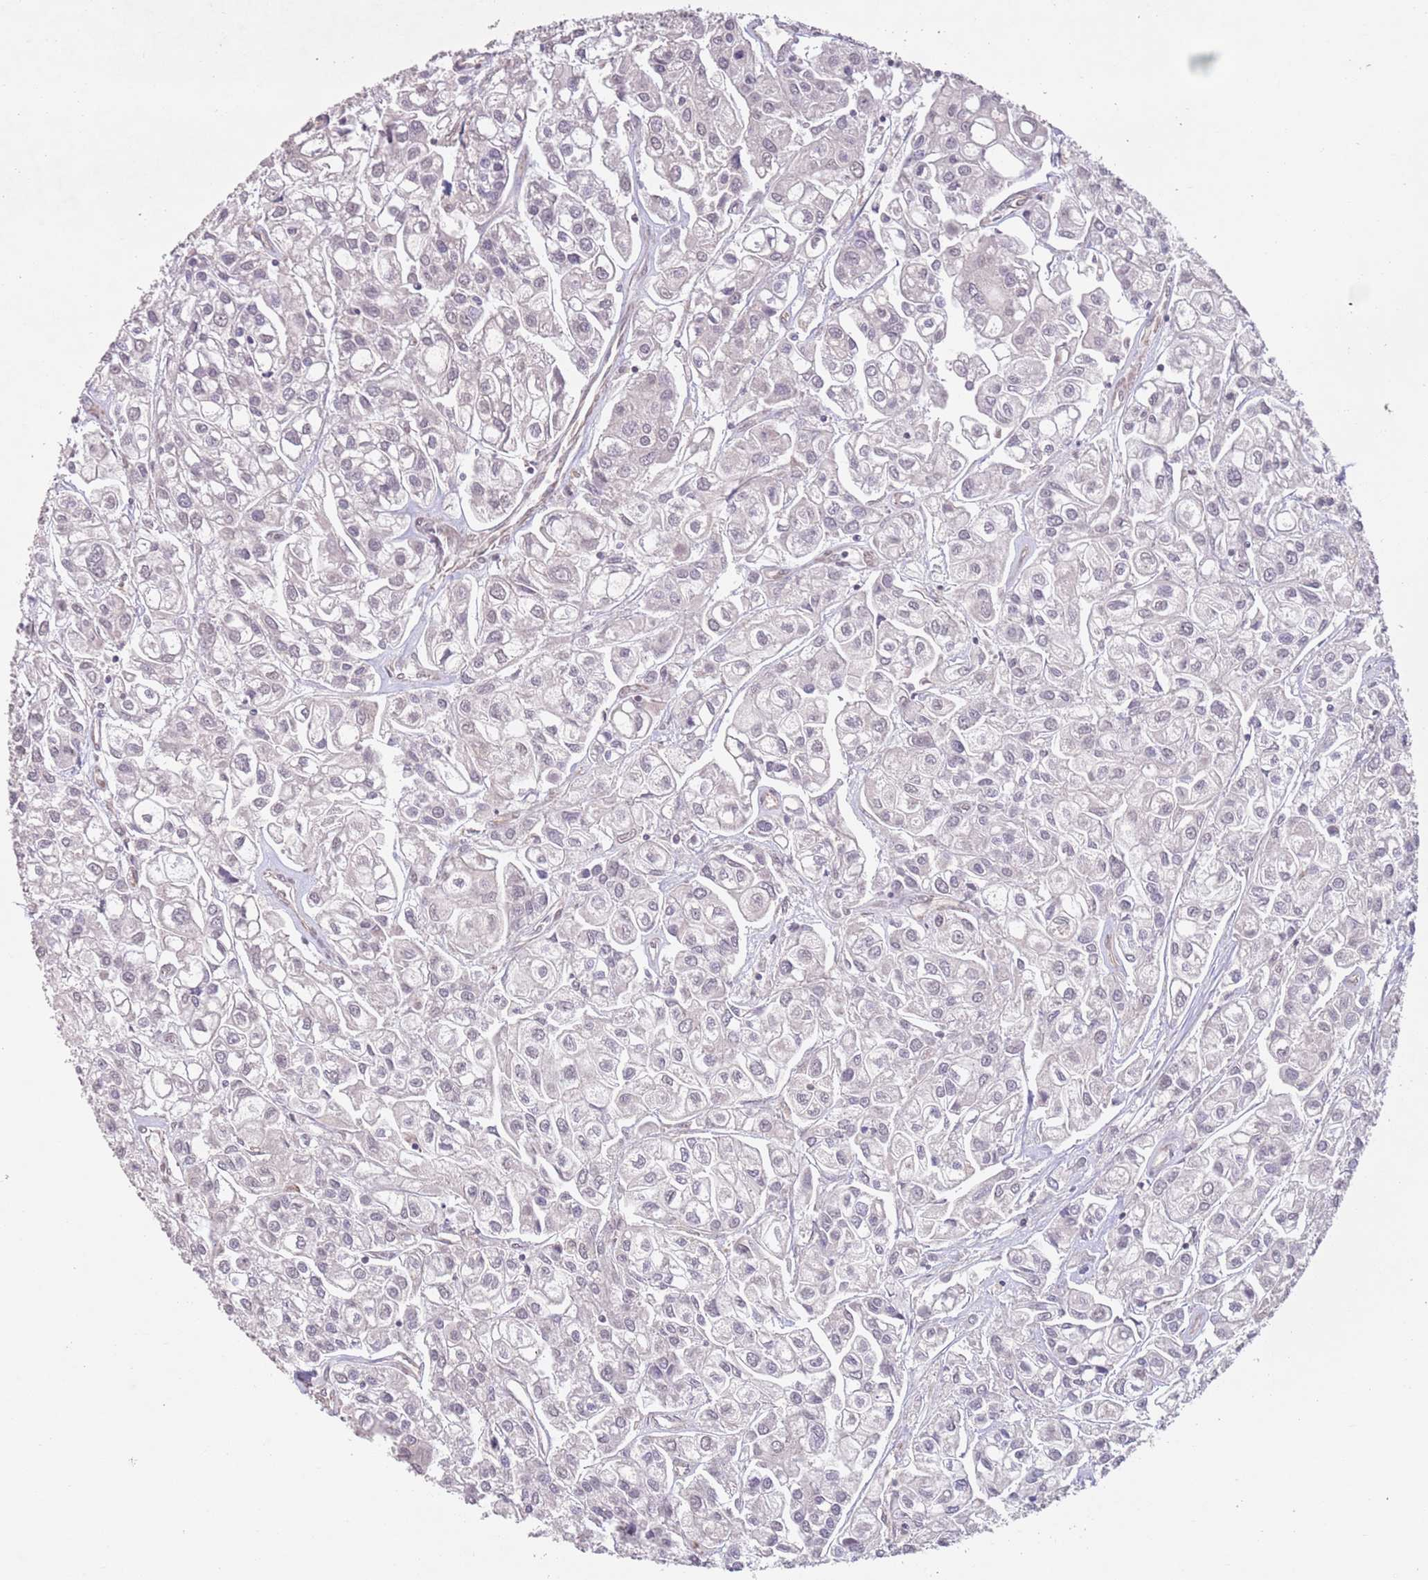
{"staining": {"intensity": "negative", "quantity": "none", "location": "none"}, "tissue": "urothelial cancer", "cell_type": "Tumor cells", "image_type": "cancer", "snomed": [{"axis": "morphology", "description": "Urothelial carcinoma, High grade"}, {"axis": "topography", "description": "Urinary bladder"}], "caption": "Tumor cells are negative for brown protein staining in urothelial cancer.", "gene": "CHD9", "patient": {"sex": "male", "age": 67}}